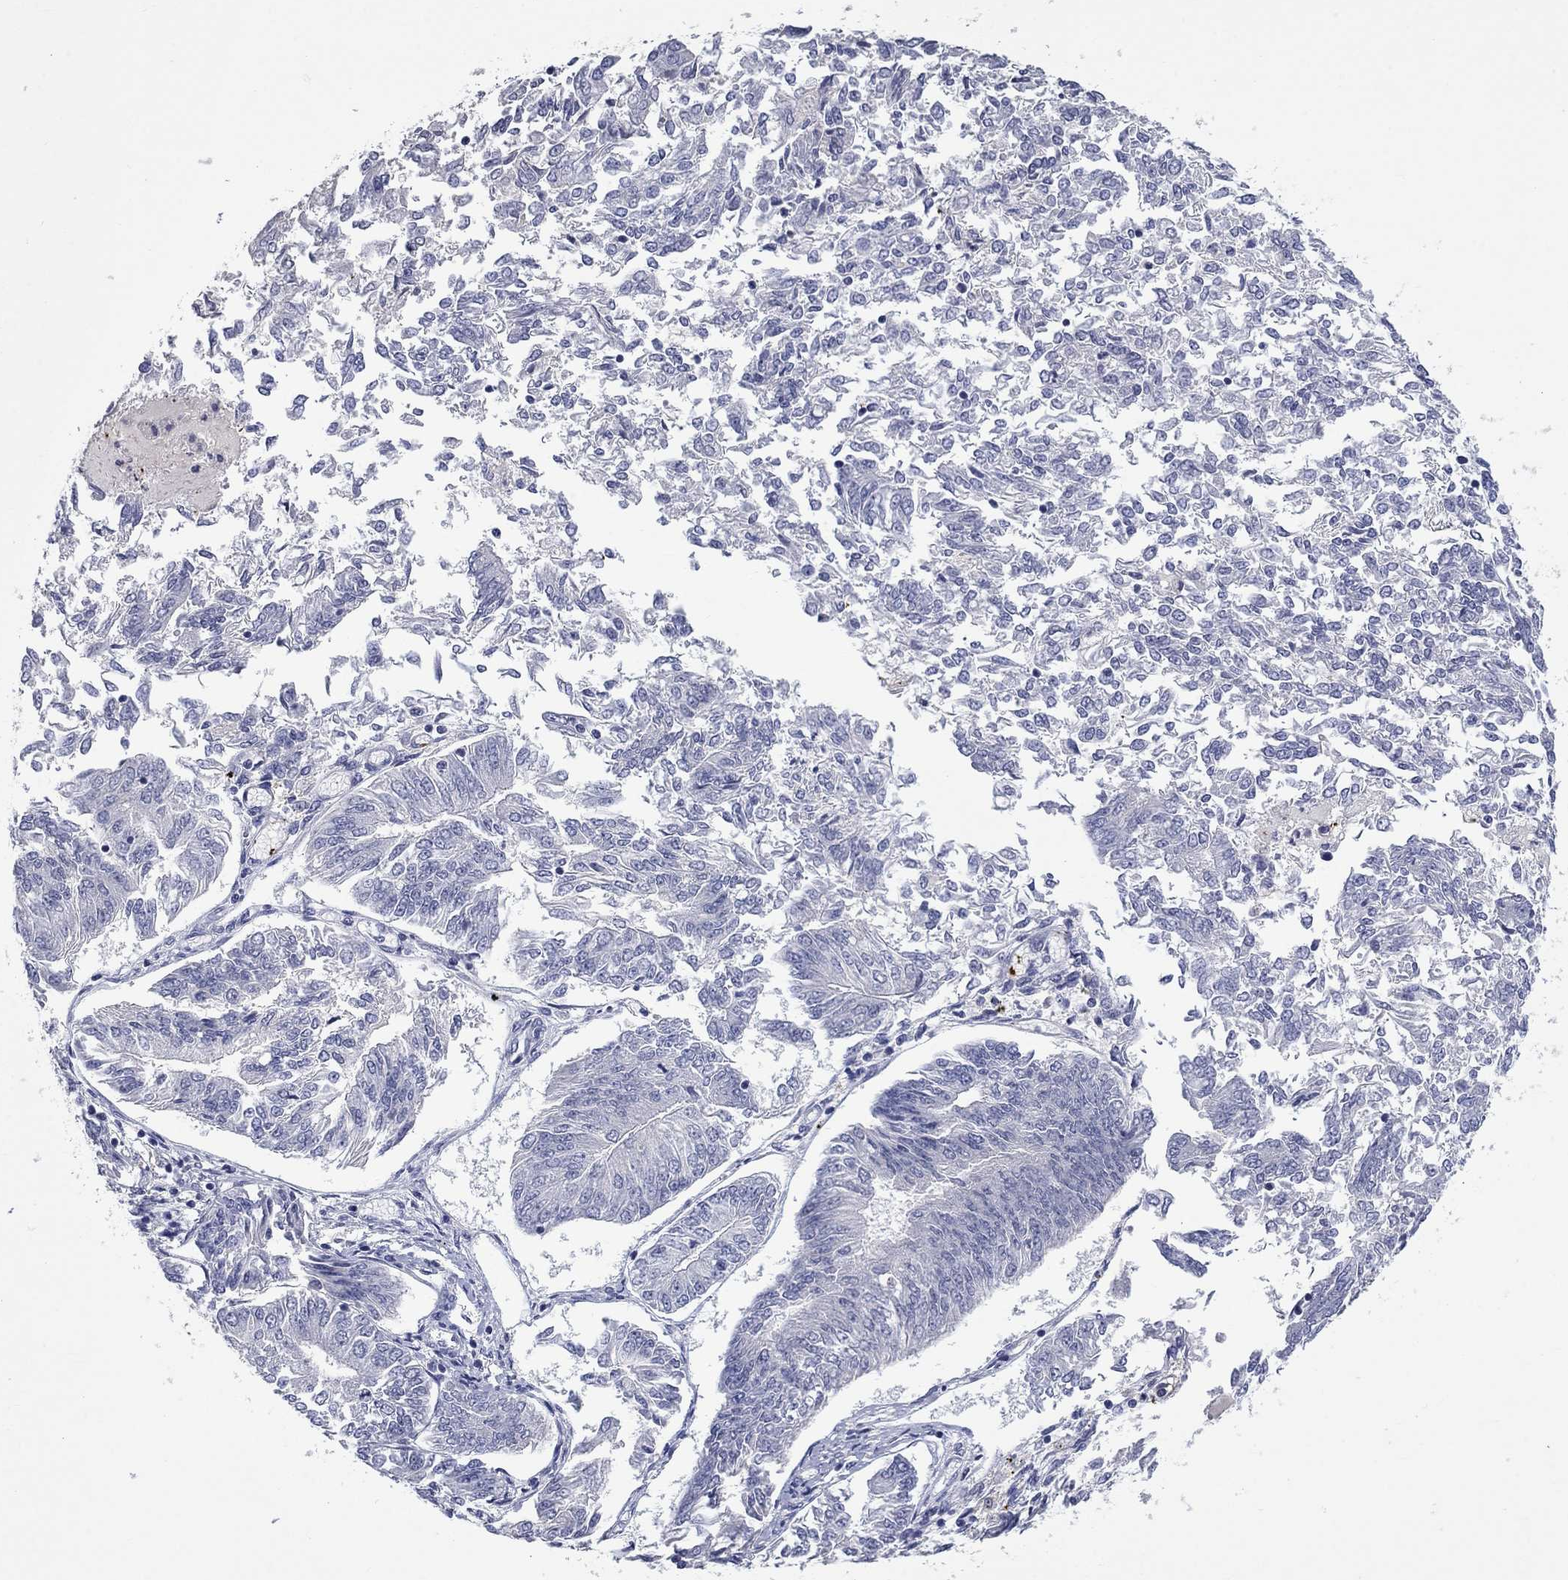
{"staining": {"intensity": "negative", "quantity": "none", "location": "none"}, "tissue": "endometrial cancer", "cell_type": "Tumor cells", "image_type": "cancer", "snomed": [{"axis": "morphology", "description": "Adenocarcinoma, NOS"}, {"axis": "topography", "description": "Endometrium"}], "caption": "DAB (3,3'-diaminobenzidine) immunohistochemical staining of human endometrial adenocarcinoma shows no significant expression in tumor cells.", "gene": "PLEK", "patient": {"sex": "female", "age": 58}}